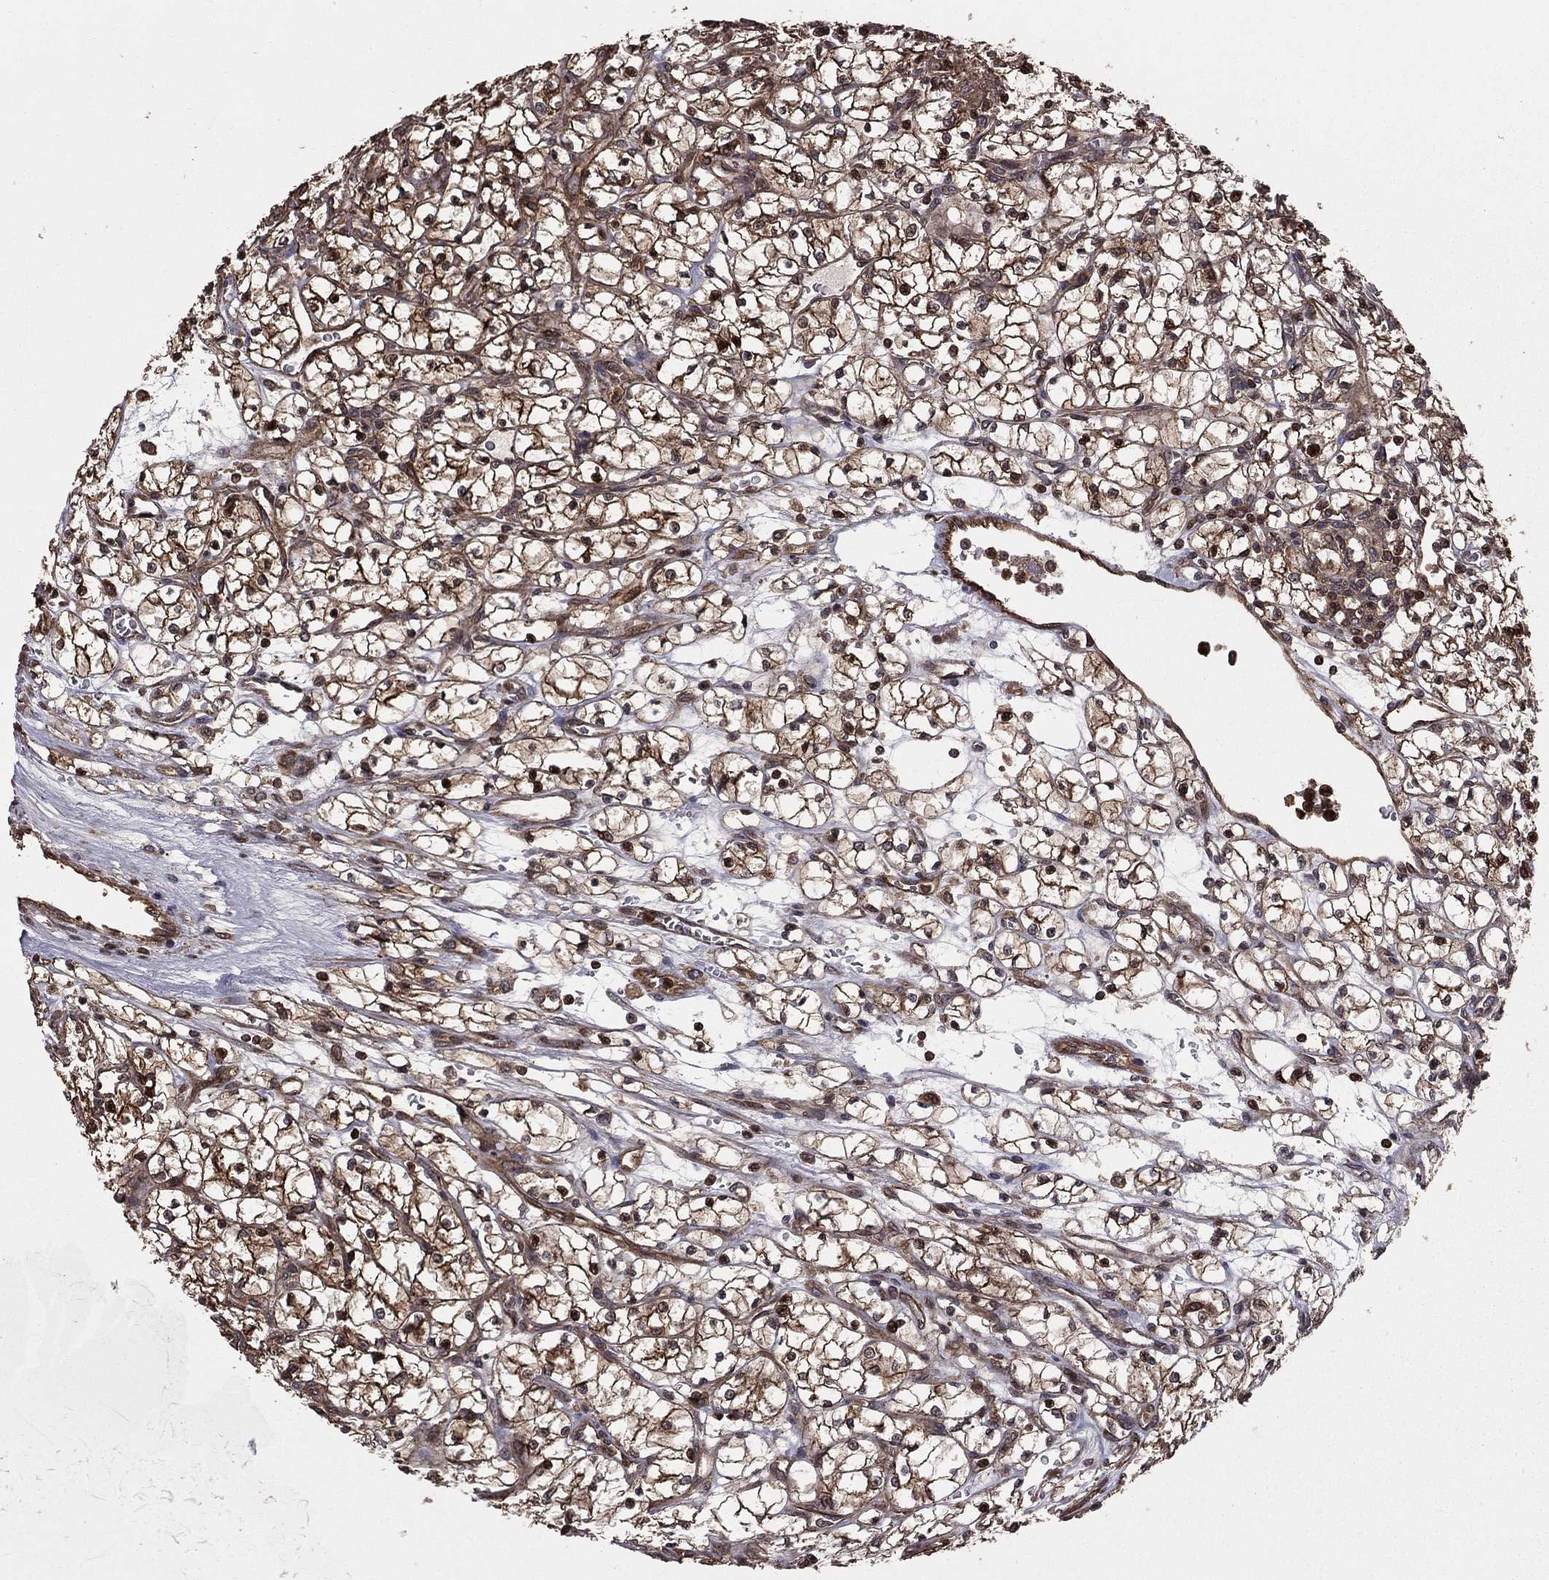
{"staining": {"intensity": "moderate", "quantity": "25%-75%", "location": "cytoplasmic/membranous"}, "tissue": "renal cancer", "cell_type": "Tumor cells", "image_type": "cancer", "snomed": [{"axis": "morphology", "description": "Adenocarcinoma, NOS"}, {"axis": "topography", "description": "Kidney"}], "caption": "The micrograph displays immunohistochemical staining of renal adenocarcinoma. There is moderate cytoplasmic/membranous positivity is present in about 25%-75% of tumor cells.", "gene": "GYG1", "patient": {"sex": "female", "age": 64}}